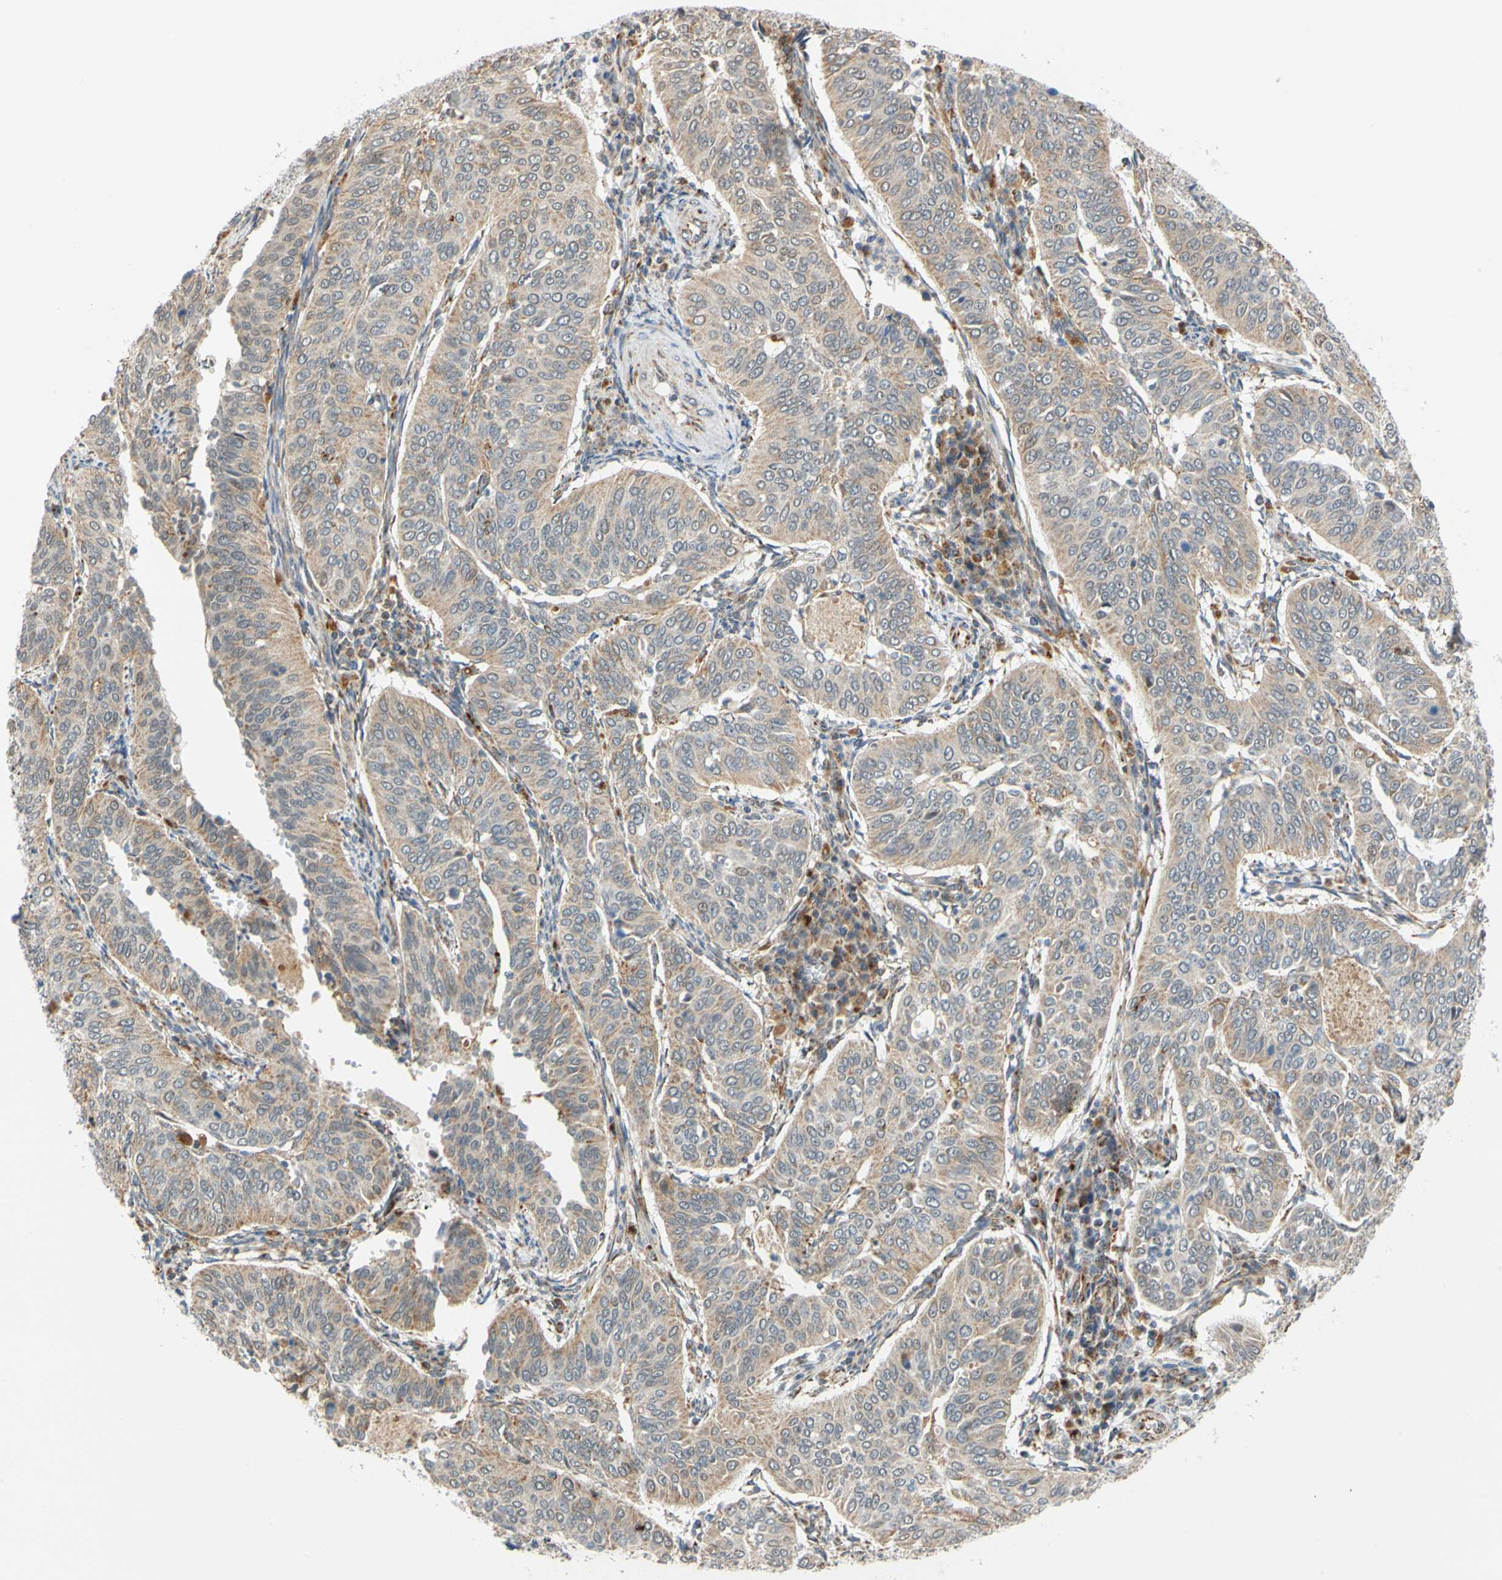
{"staining": {"intensity": "weak", "quantity": ">75%", "location": "cytoplasmic/membranous"}, "tissue": "cervical cancer", "cell_type": "Tumor cells", "image_type": "cancer", "snomed": [{"axis": "morphology", "description": "Normal tissue, NOS"}, {"axis": "morphology", "description": "Squamous cell carcinoma, NOS"}, {"axis": "topography", "description": "Cervix"}], "caption": "Squamous cell carcinoma (cervical) stained with immunohistochemistry shows weak cytoplasmic/membranous expression in approximately >75% of tumor cells.", "gene": "SFXN3", "patient": {"sex": "female", "age": 39}}